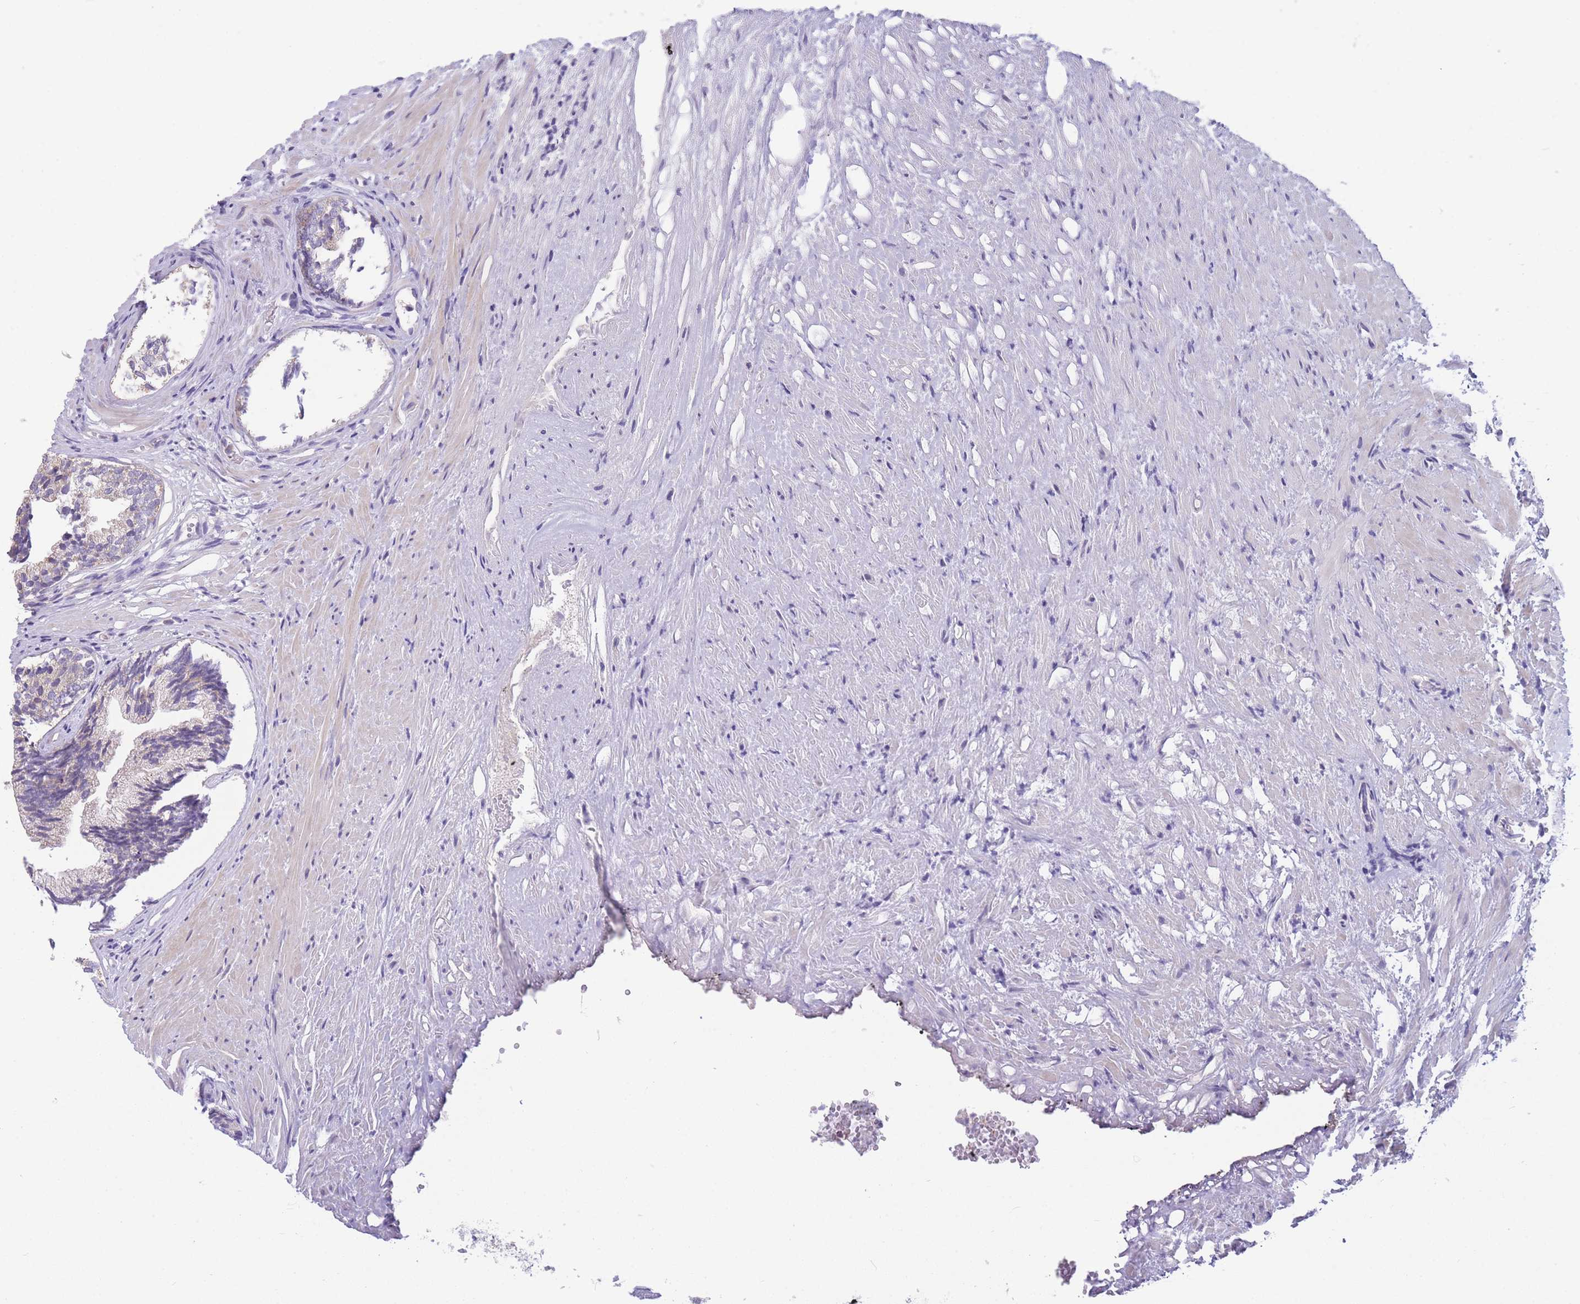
{"staining": {"intensity": "moderate", "quantity": ">75%", "location": "cytoplasmic/membranous"}, "tissue": "prostate", "cell_type": "Glandular cells", "image_type": "normal", "snomed": [{"axis": "morphology", "description": "Normal tissue, NOS"}, {"axis": "topography", "description": "Prostate"}], "caption": "Protein positivity by immunohistochemistry (IHC) shows moderate cytoplasmic/membranous expression in about >75% of glandular cells in unremarkable prostate.", "gene": "MRPS11", "patient": {"sex": "male", "age": 76}}